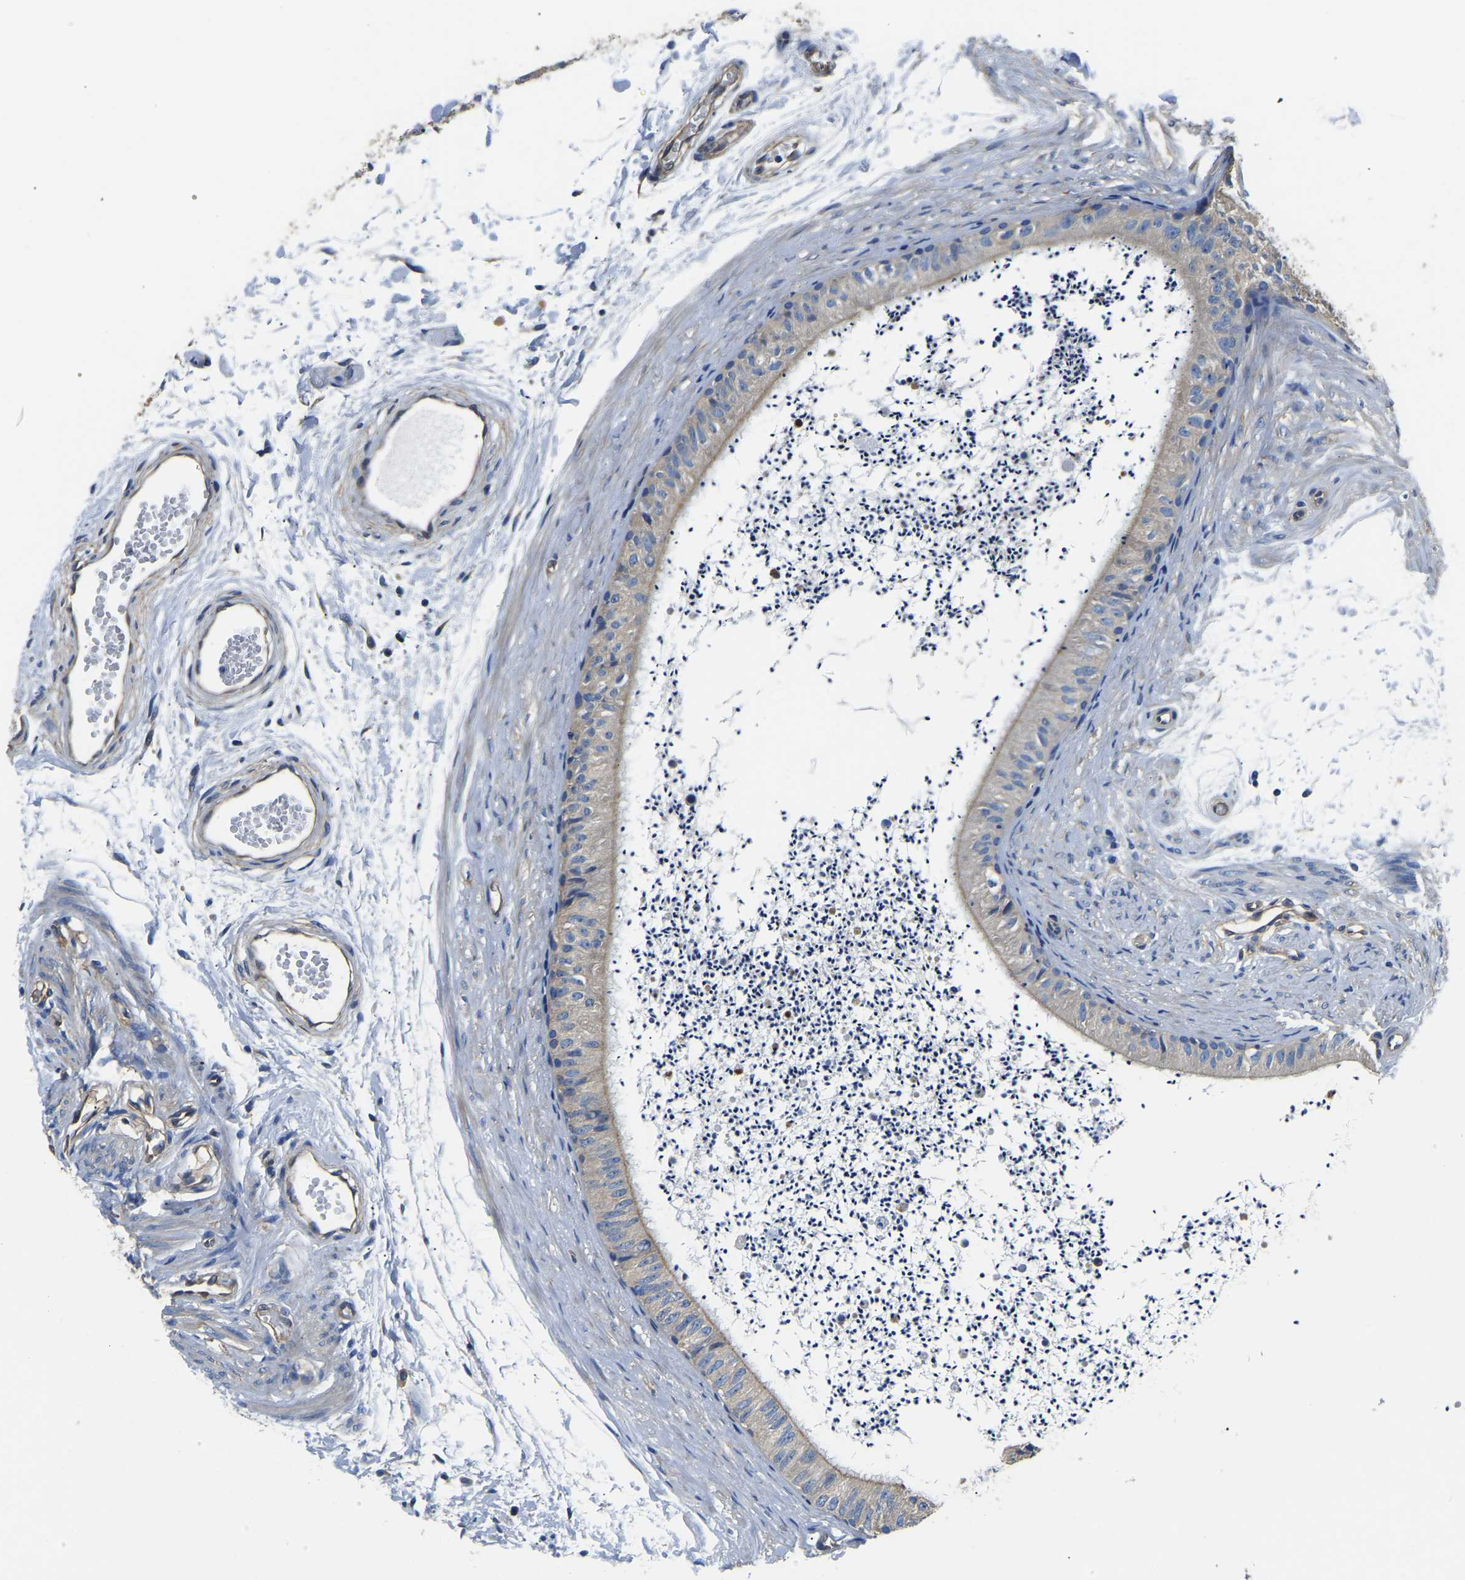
{"staining": {"intensity": "moderate", "quantity": ">75%", "location": "cytoplasmic/membranous"}, "tissue": "epididymis", "cell_type": "Glandular cells", "image_type": "normal", "snomed": [{"axis": "morphology", "description": "Normal tissue, NOS"}, {"axis": "topography", "description": "Epididymis"}], "caption": "Brown immunohistochemical staining in benign epididymis demonstrates moderate cytoplasmic/membranous positivity in about >75% of glandular cells. The staining was performed using DAB to visualize the protein expression in brown, while the nuclei were stained in blue with hematoxylin (Magnification: 20x).", "gene": "CSDE1", "patient": {"sex": "male", "age": 56}}